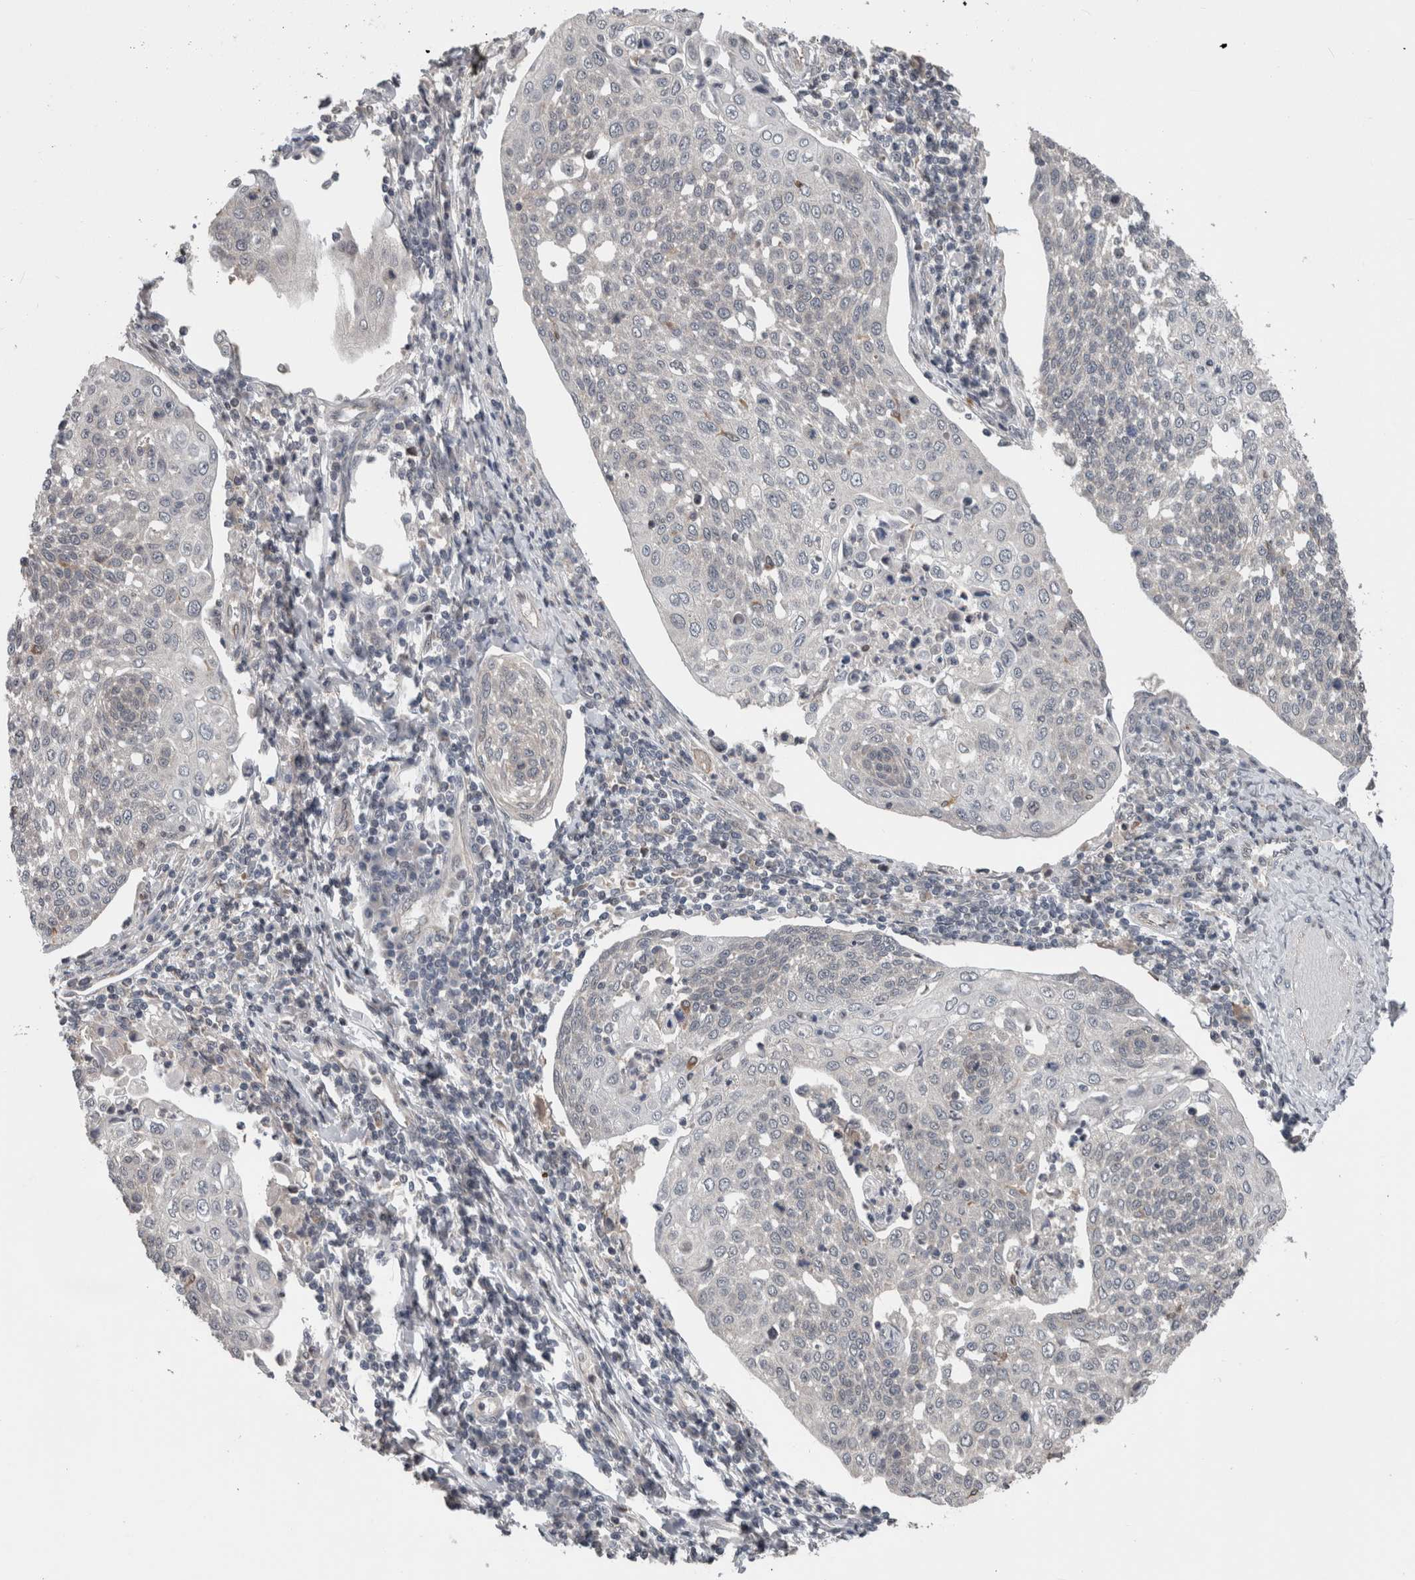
{"staining": {"intensity": "negative", "quantity": "none", "location": "none"}, "tissue": "cervical cancer", "cell_type": "Tumor cells", "image_type": "cancer", "snomed": [{"axis": "morphology", "description": "Squamous cell carcinoma, NOS"}, {"axis": "topography", "description": "Cervix"}], "caption": "This is an immunohistochemistry (IHC) histopathology image of cervical squamous cell carcinoma. There is no positivity in tumor cells.", "gene": "ENY2", "patient": {"sex": "female", "age": 34}}